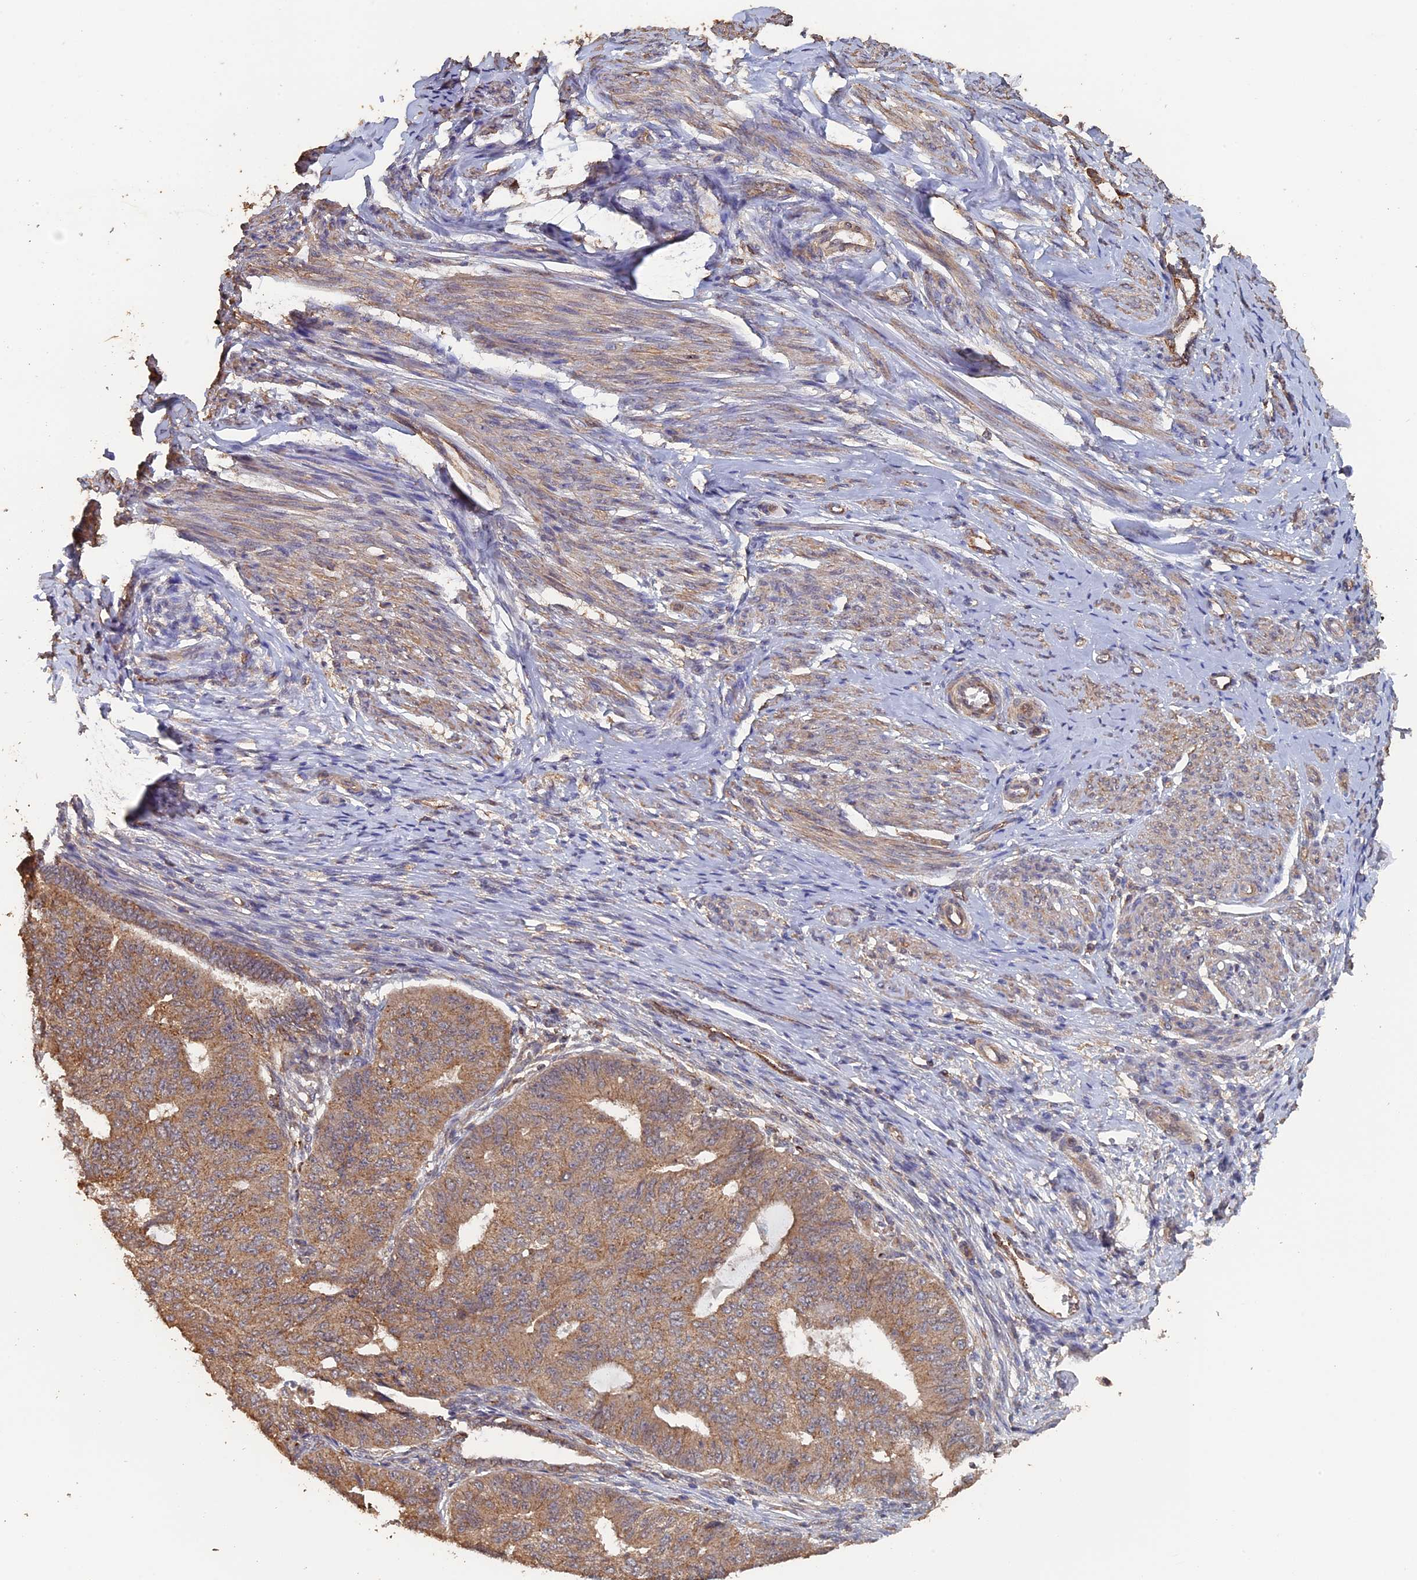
{"staining": {"intensity": "moderate", "quantity": ">75%", "location": "cytoplasmic/membranous"}, "tissue": "endometrial cancer", "cell_type": "Tumor cells", "image_type": "cancer", "snomed": [{"axis": "morphology", "description": "Adenocarcinoma, NOS"}, {"axis": "topography", "description": "Endometrium"}], "caption": "Human endometrial cancer (adenocarcinoma) stained with a brown dye demonstrates moderate cytoplasmic/membranous positive expression in approximately >75% of tumor cells.", "gene": "PIGQ", "patient": {"sex": "female", "age": 32}}